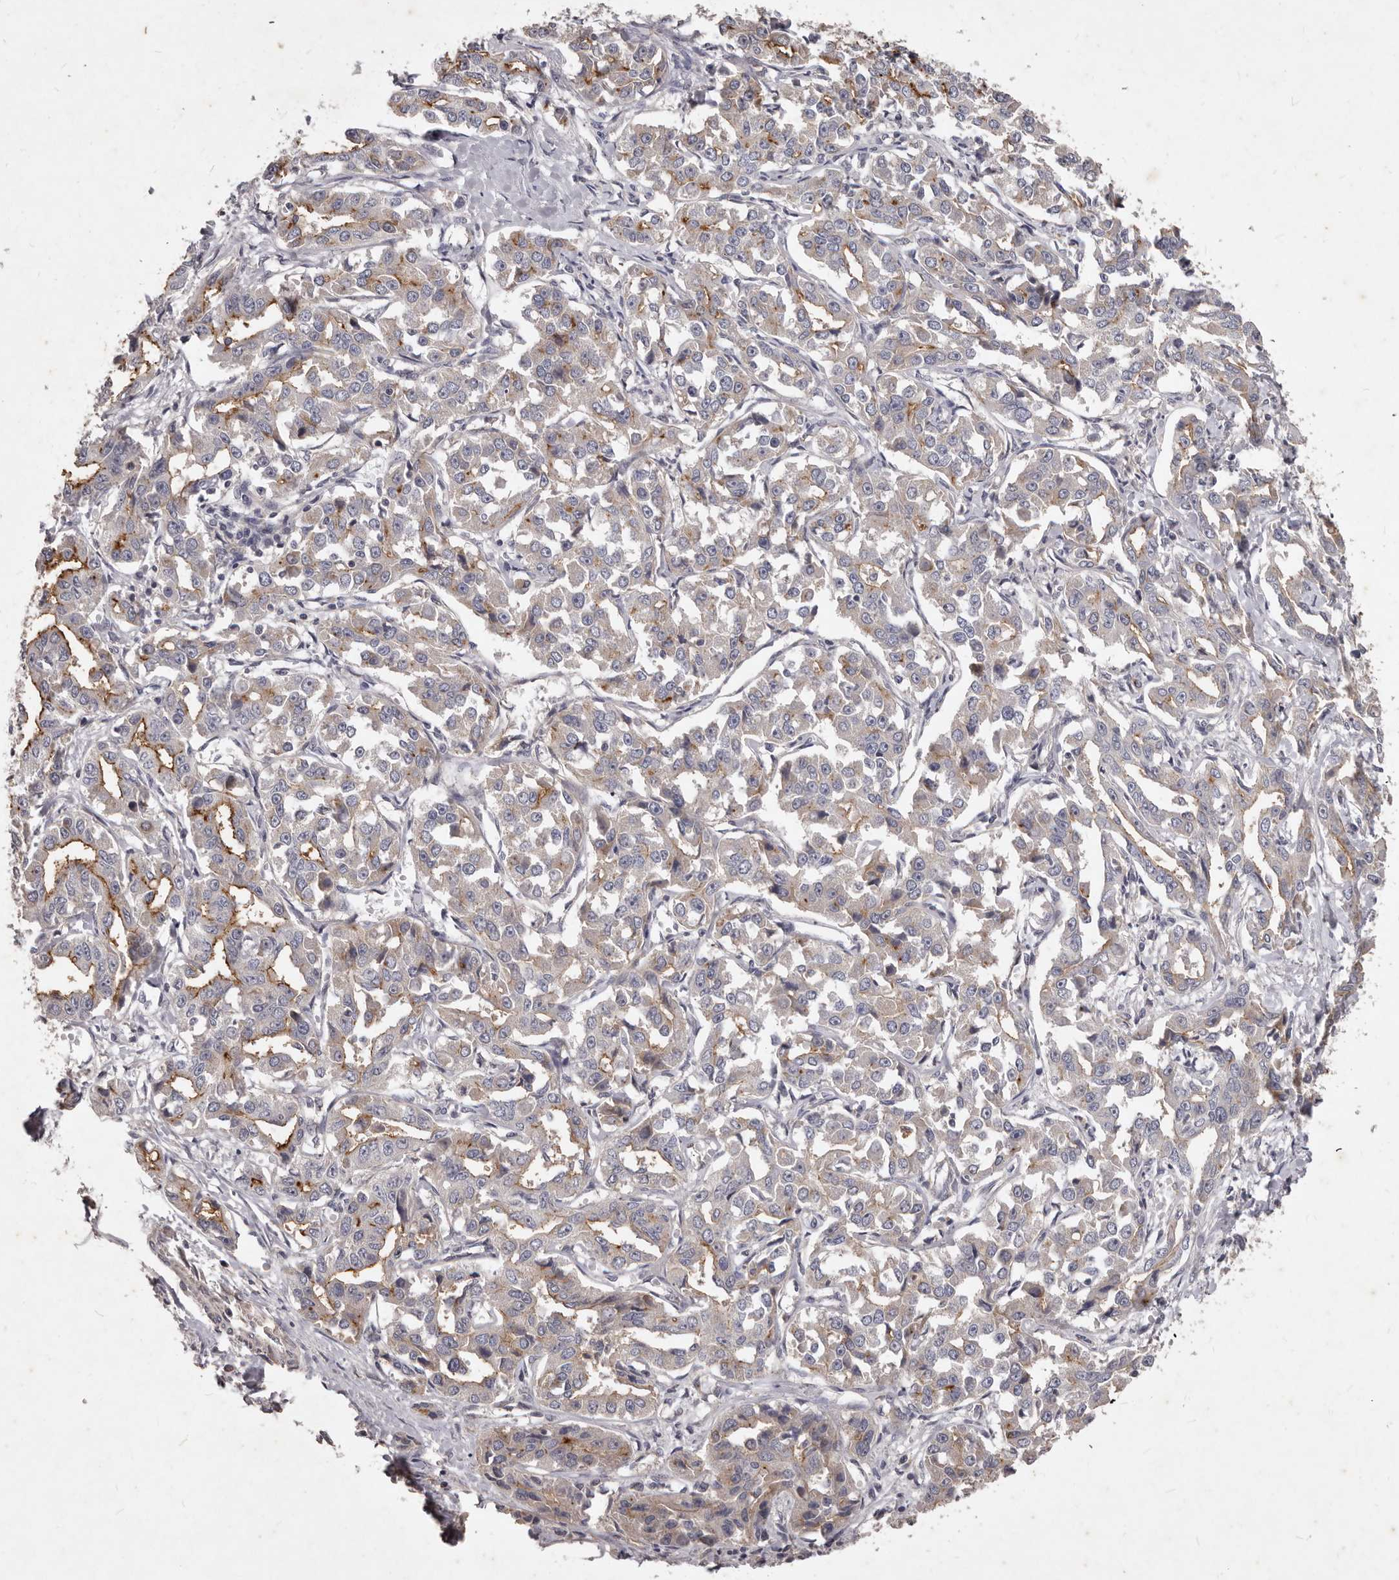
{"staining": {"intensity": "moderate", "quantity": "25%-75%", "location": "cytoplasmic/membranous"}, "tissue": "liver cancer", "cell_type": "Tumor cells", "image_type": "cancer", "snomed": [{"axis": "morphology", "description": "Cholangiocarcinoma"}, {"axis": "topography", "description": "Liver"}], "caption": "Liver cancer (cholangiocarcinoma) stained for a protein exhibits moderate cytoplasmic/membranous positivity in tumor cells. The protein is shown in brown color, while the nuclei are stained blue.", "gene": "GPRC5C", "patient": {"sex": "male", "age": 59}}